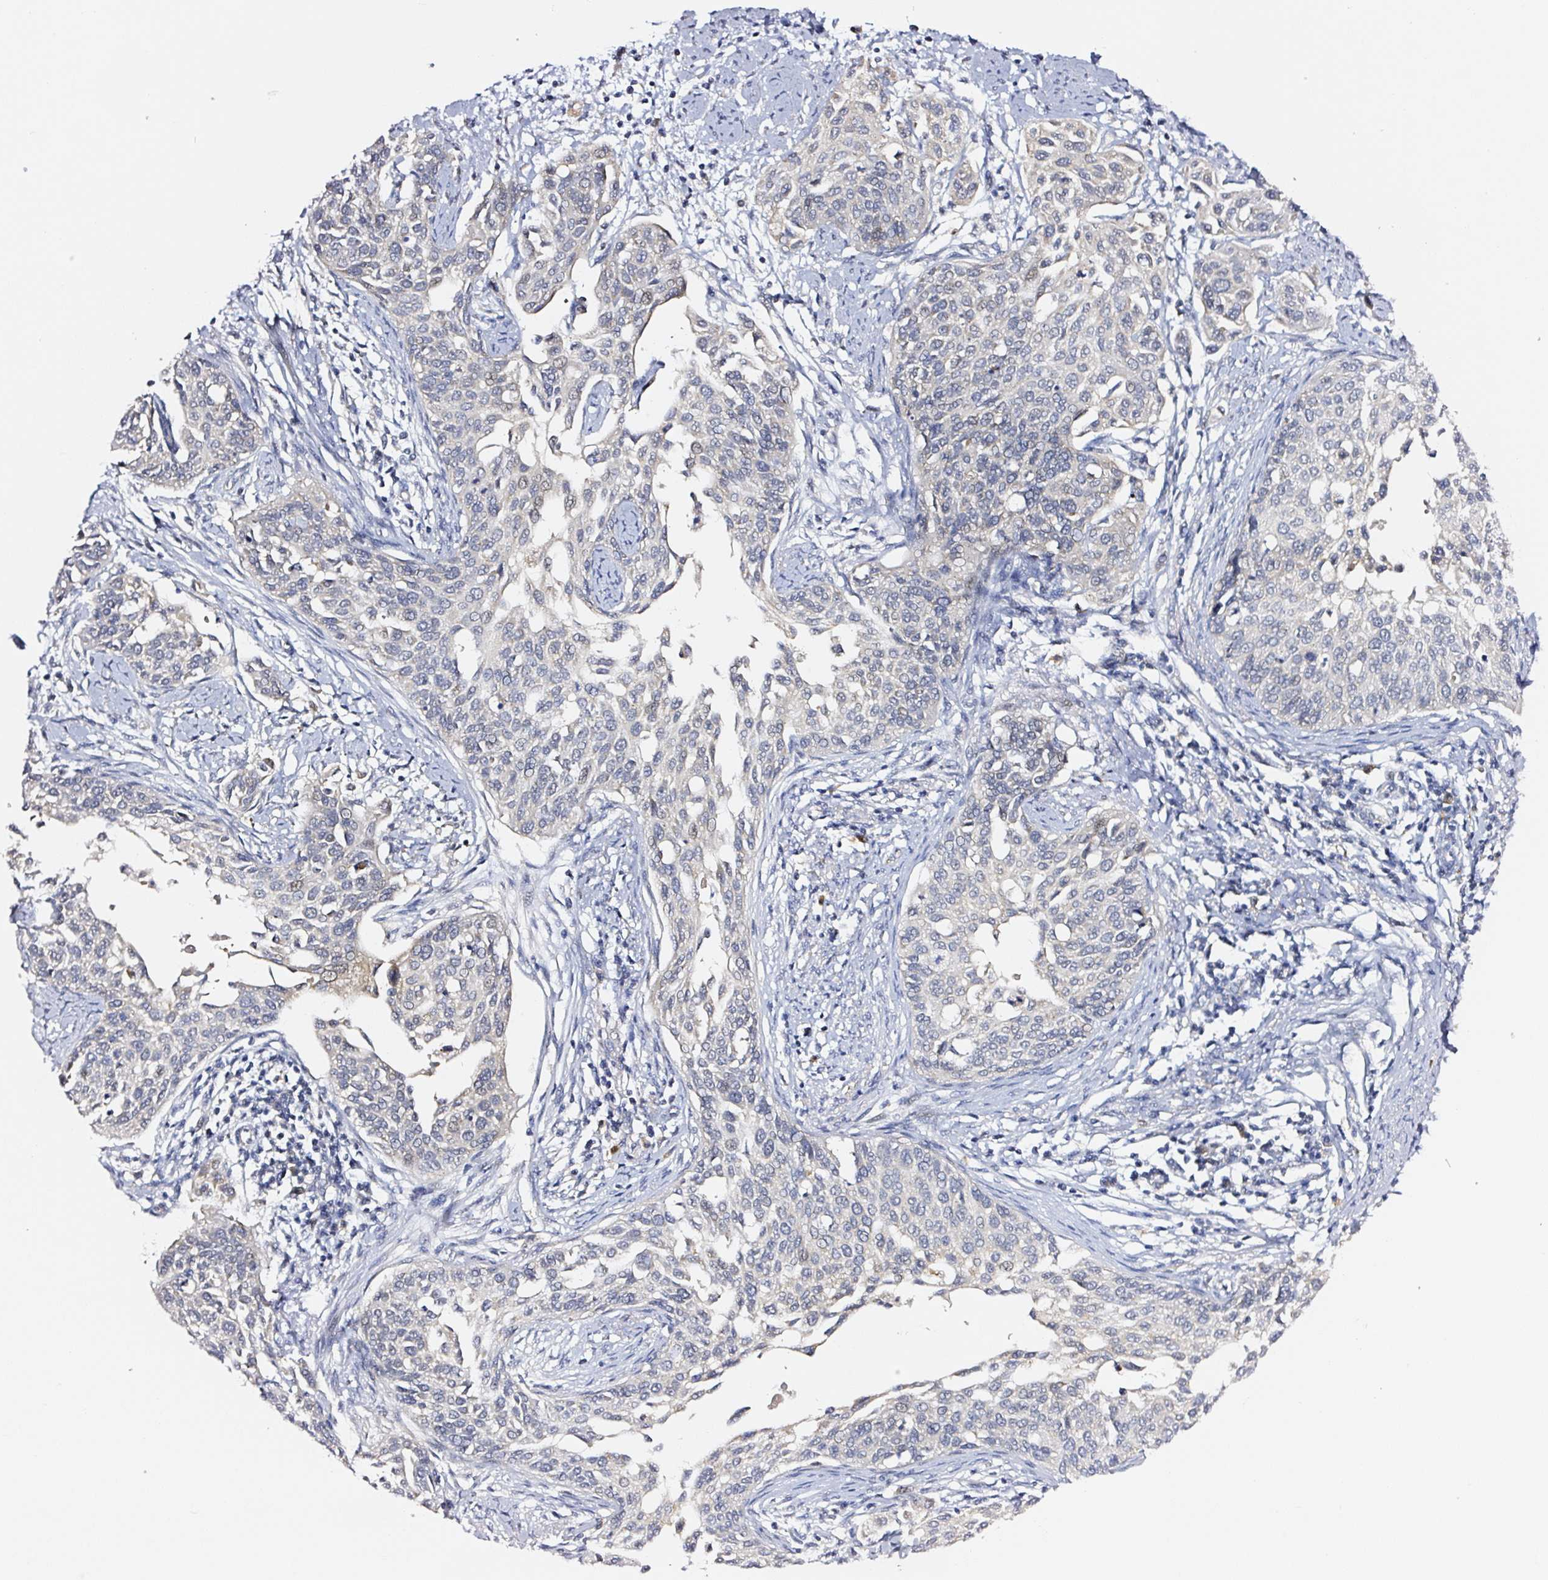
{"staining": {"intensity": "negative", "quantity": "none", "location": "none"}, "tissue": "cervical cancer", "cell_type": "Tumor cells", "image_type": "cancer", "snomed": [{"axis": "morphology", "description": "Squamous cell carcinoma, NOS"}, {"axis": "topography", "description": "Cervix"}], "caption": "A high-resolution photomicrograph shows IHC staining of cervical cancer, which exhibits no significant staining in tumor cells.", "gene": "PRKAA2", "patient": {"sex": "female", "age": 44}}